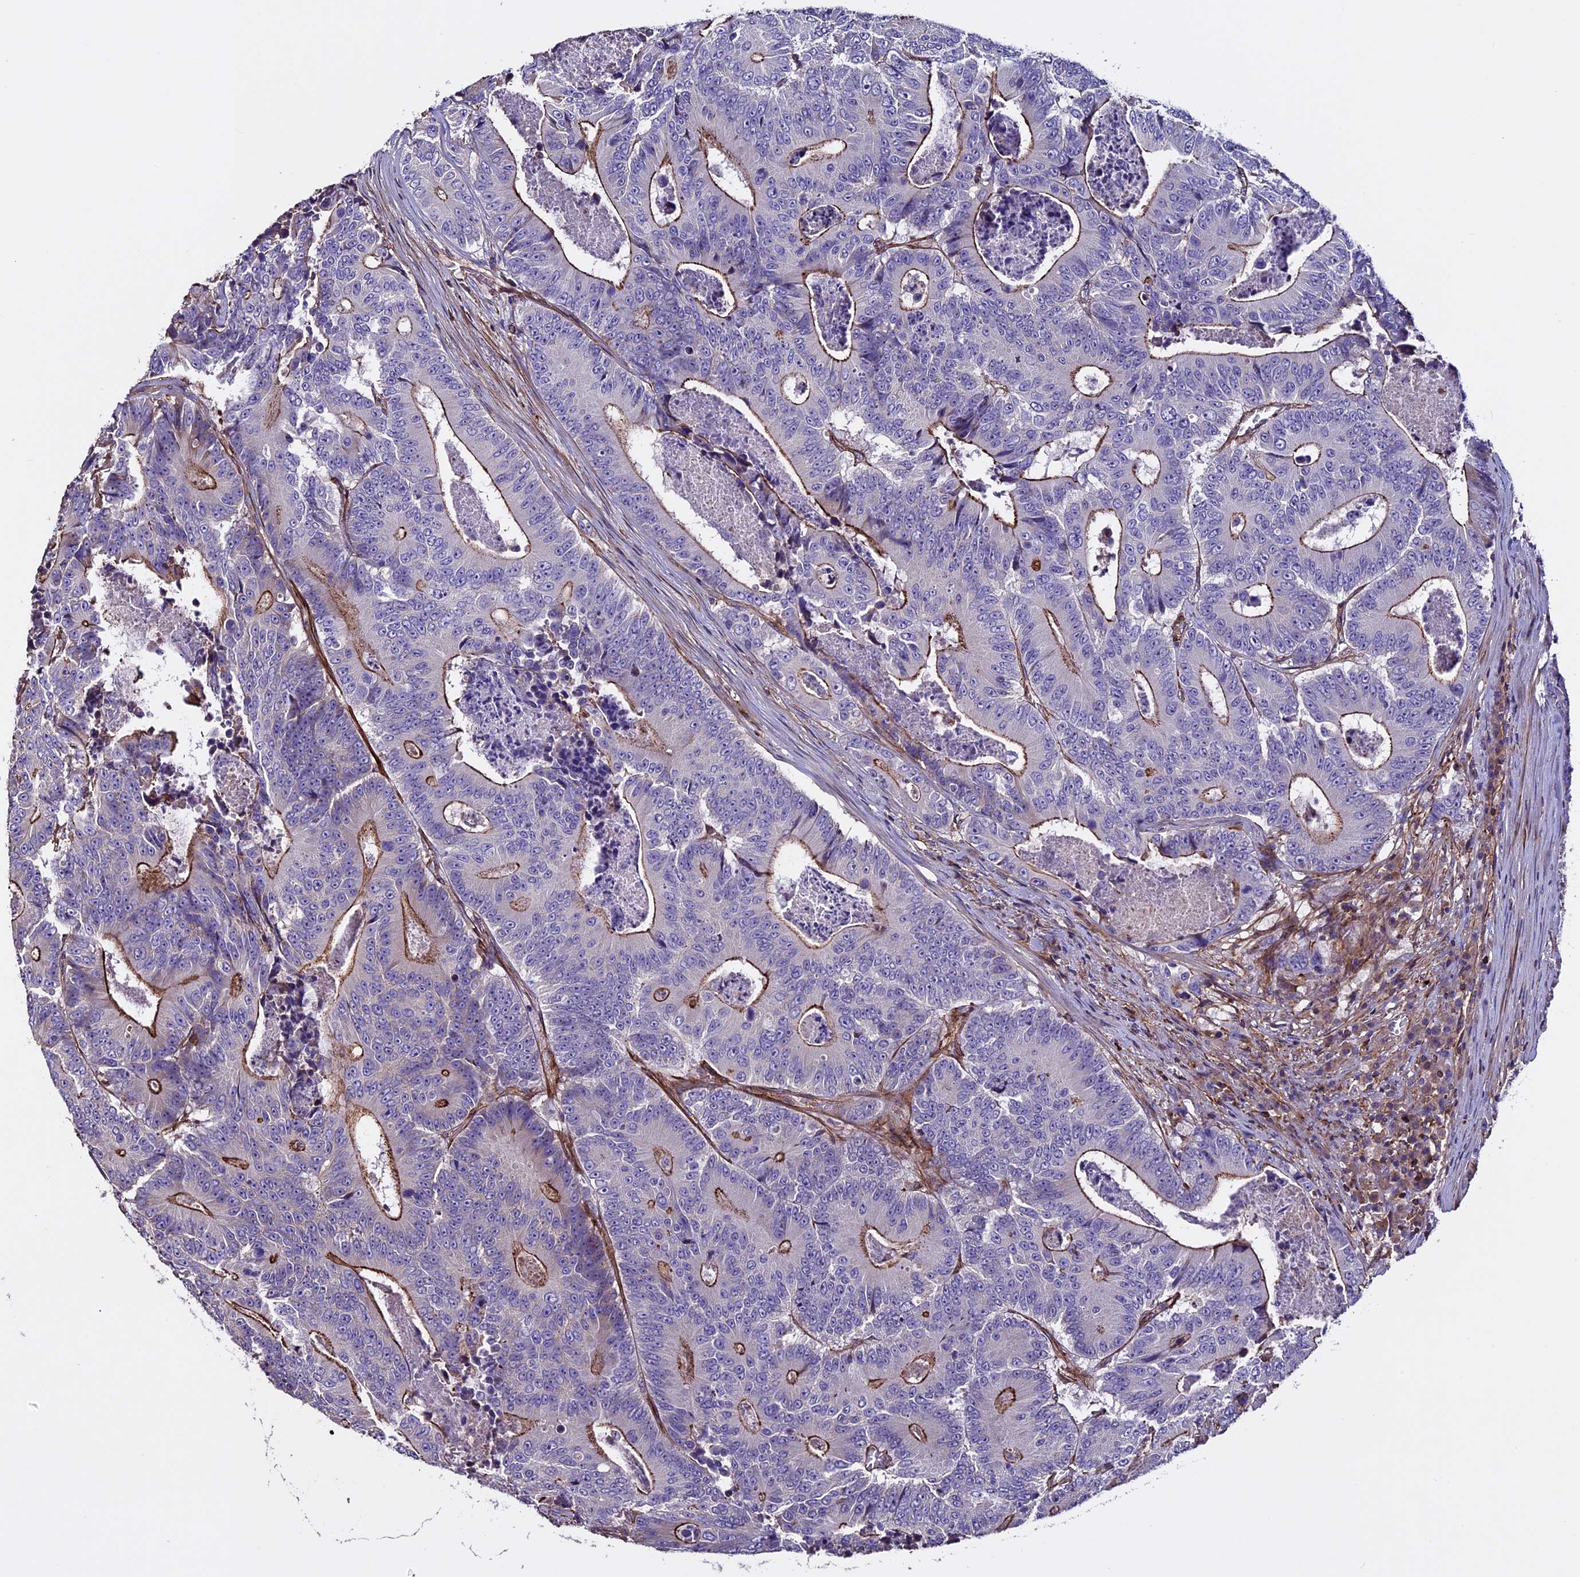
{"staining": {"intensity": "moderate", "quantity": "25%-75%", "location": "cytoplasmic/membranous"}, "tissue": "colorectal cancer", "cell_type": "Tumor cells", "image_type": "cancer", "snomed": [{"axis": "morphology", "description": "Adenocarcinoma, NOS"}, {"axis": "topography", "description": "Colon"}], "caption": "Colorectal cancer (adenocarcinoma) was stained to show a protein in brown. There is medium levels of moderate cytoplasmic/membranous staining in approximately 25%-75% of tumor cells.", "gene": "EVA1B", "patient": {"sex": "male", "age": 83}}